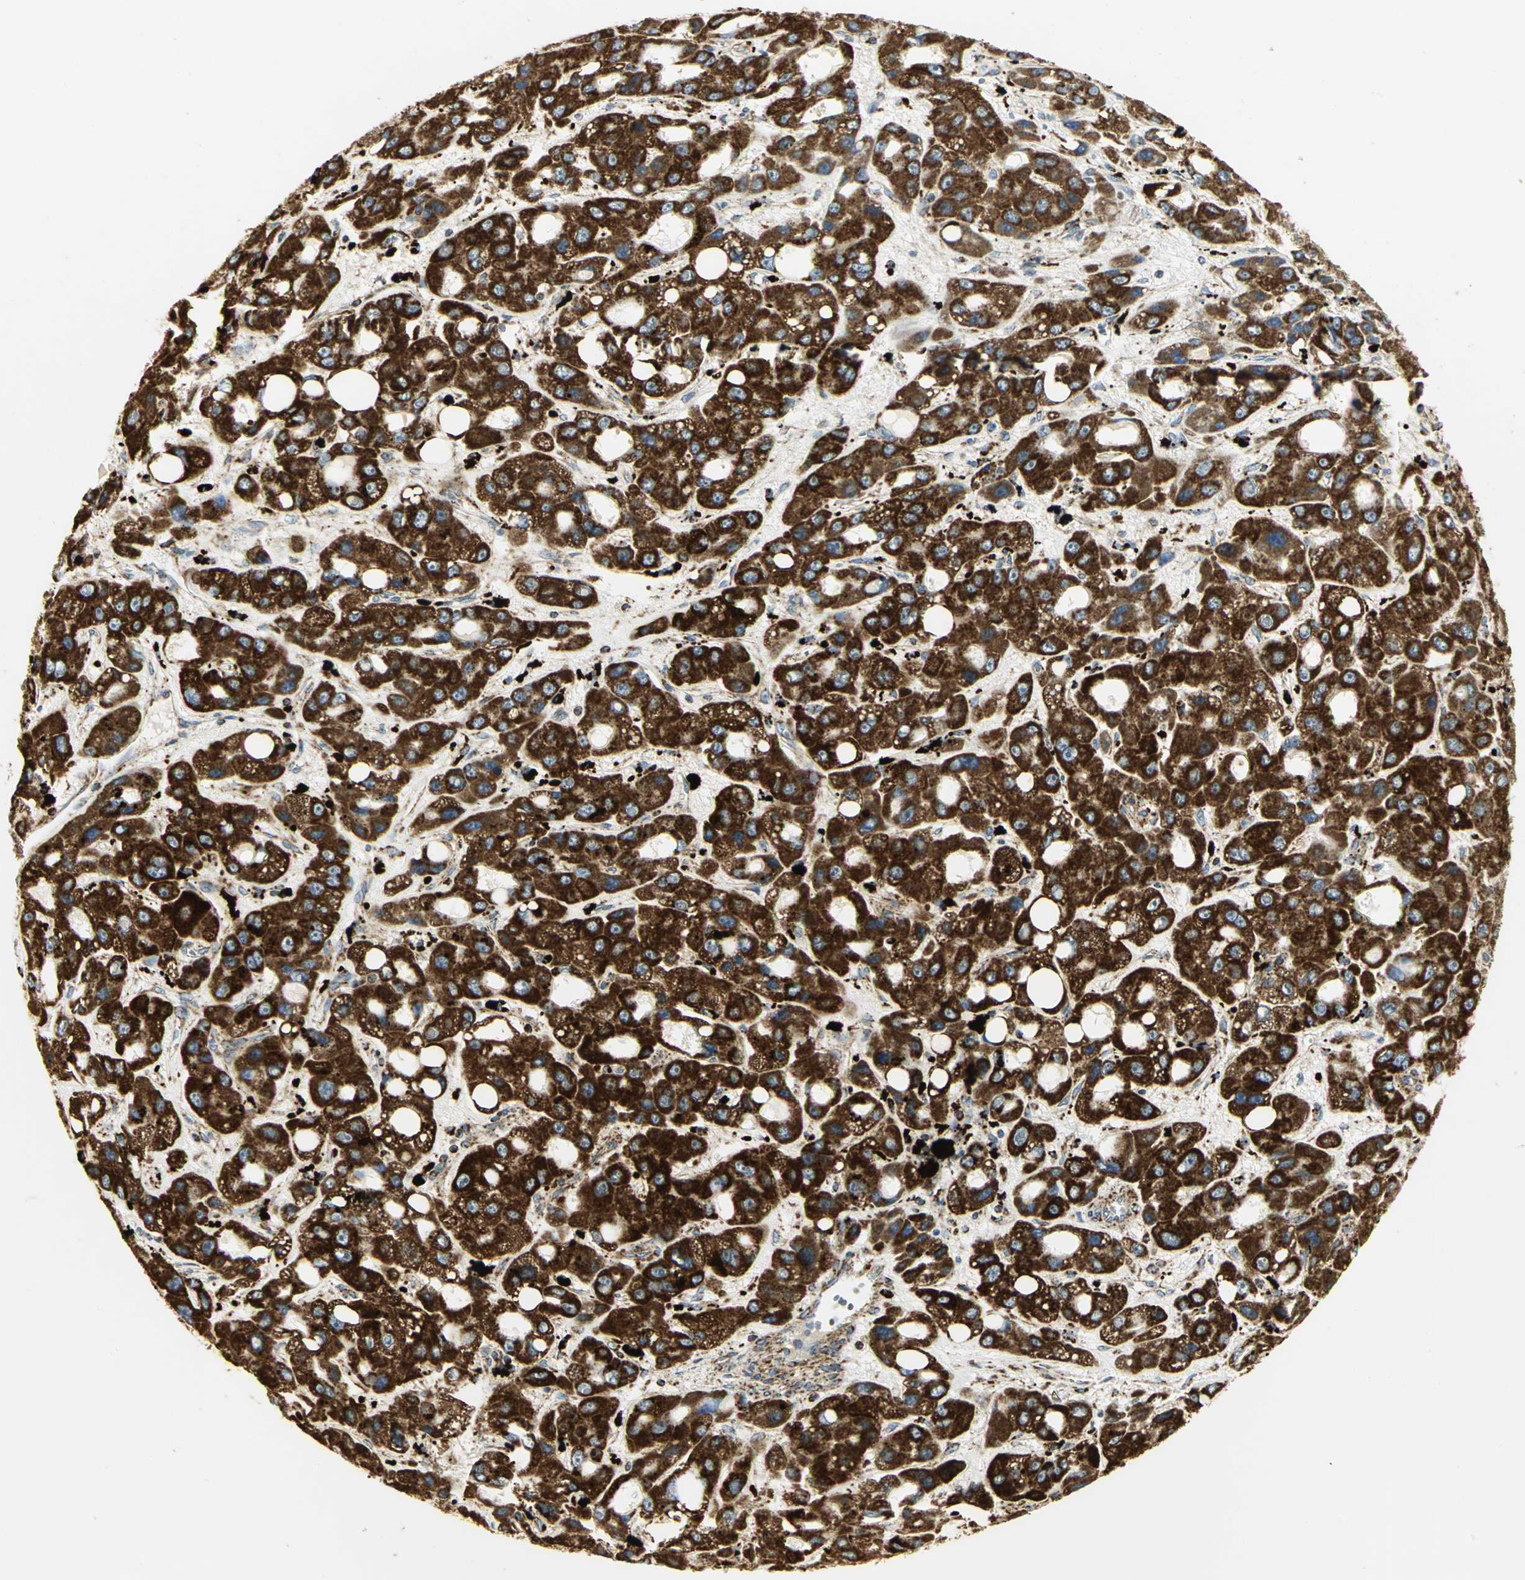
{"staining": {"intensity": "strong", "quantity": ">75%", "location": "cytoplasmic/membranous"}, "tissue": "liver cancer", "cell_type": "Tumor cells", "image_type": "cancer", "snomed": [{"axis": "morphology", "description": "Carcinoma, Hepatocellular, NOS"}, {"axis": "topography", "description": "Liver"}], "caption": "Liver hepatocellular carcinoma tissue shows strong cytoplasmic/membranous expression in about >75% of tumor cells", "gene": "VDAC1", "patient": {"sex": "male", "age": 55}}